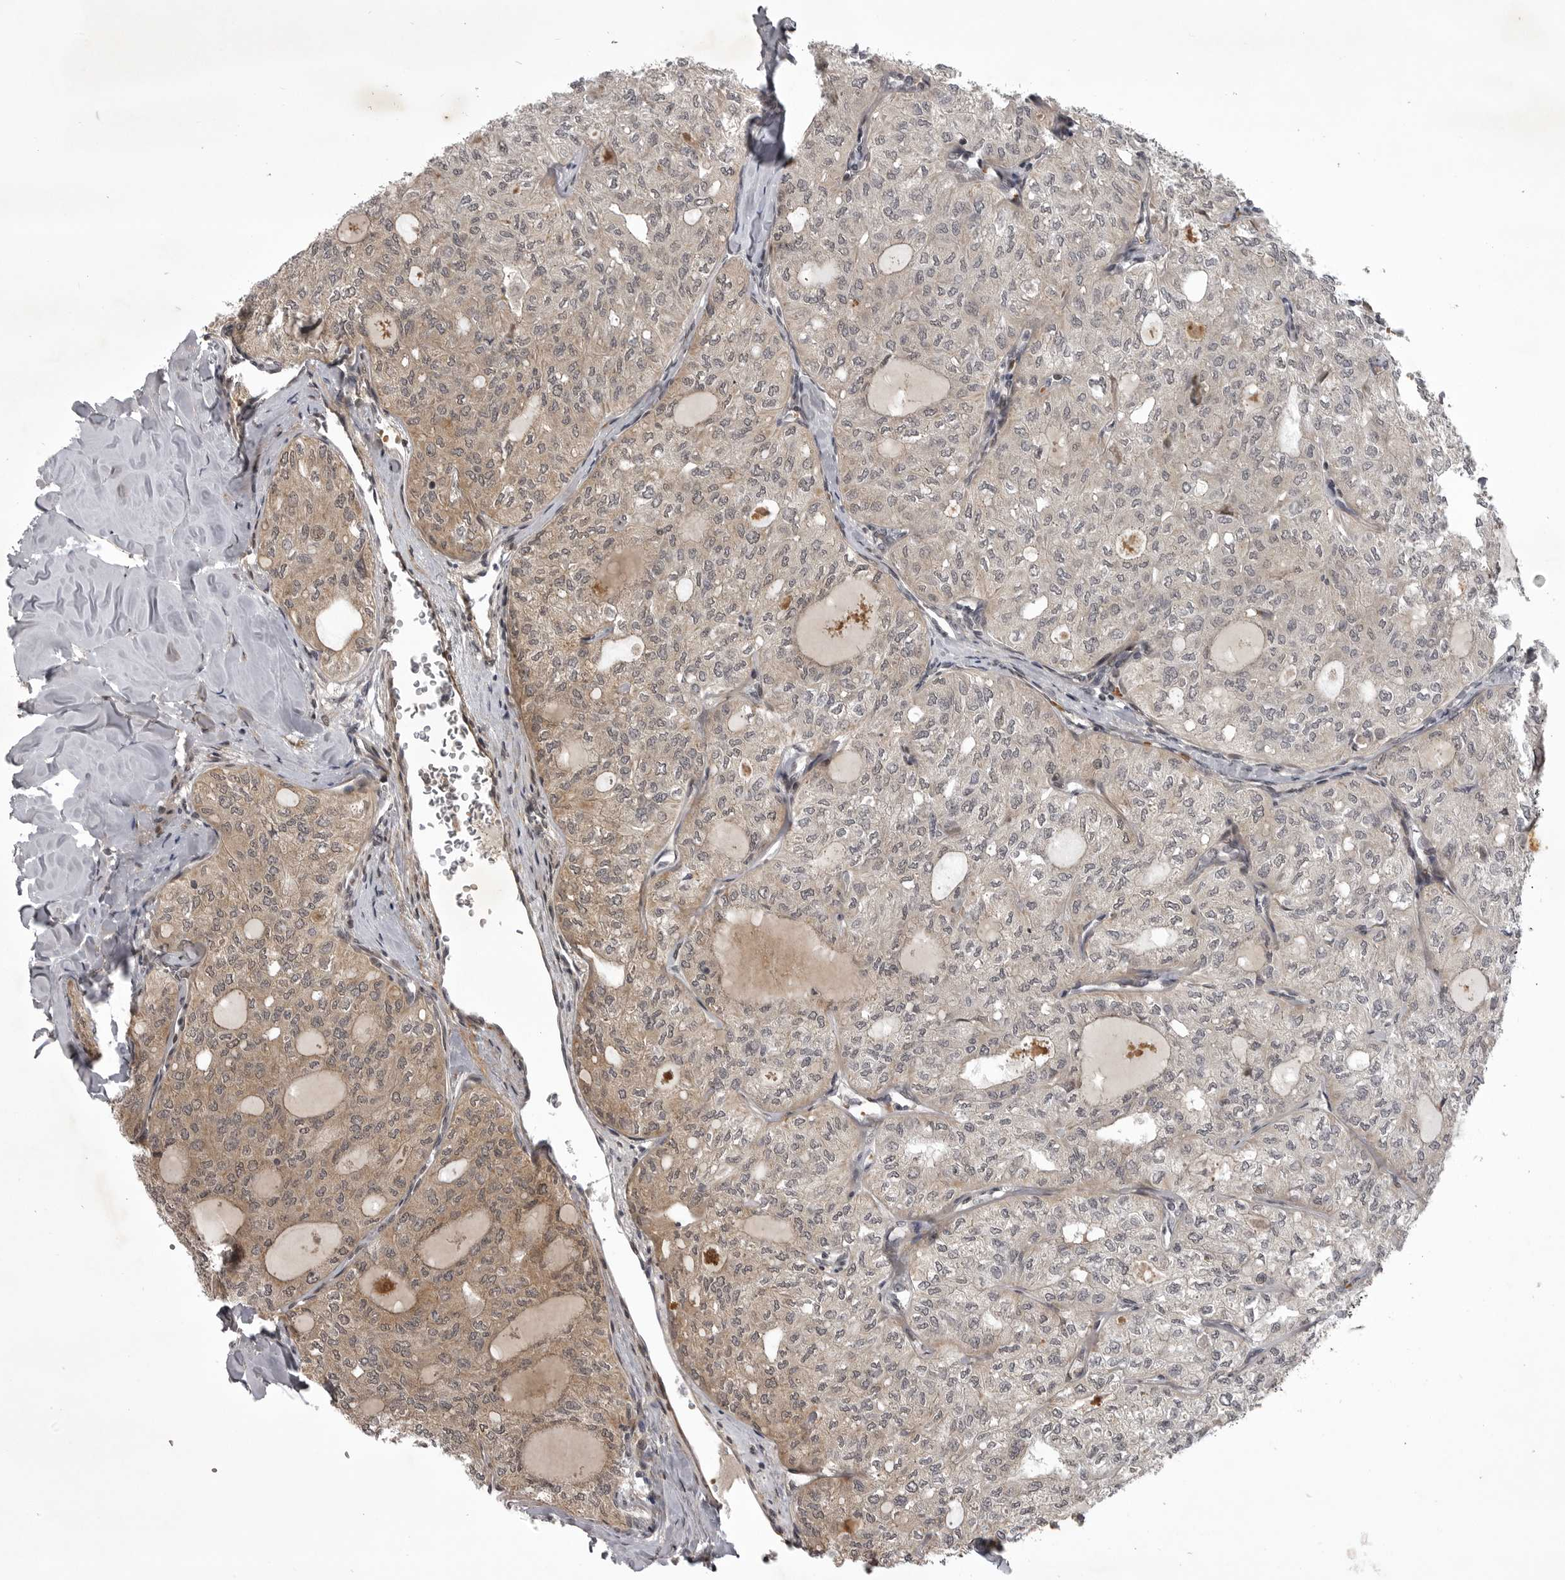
{"staining": {"intensity": "moderate", "quantity": "25%-75%", "location": "cytoplasmic/membranous"}, "tissue": "thyroid cancer", "cell_type": "Tumor cells", "image_type": "cancer", "snomed": [{"axis": "morphology", "description": "Follicular adenoma carcinoma, NOS"}, {"axis": "topography", "description": "Thyroid gland"}], "caption": "Thyroid follicular adenoma carcinoma tissue exhibits moderate cytoplasmic/membranous staining in about 25%-75% of tumor cells", "gene": "SNX16", "patient": {"sex": "male", "age": 75}}